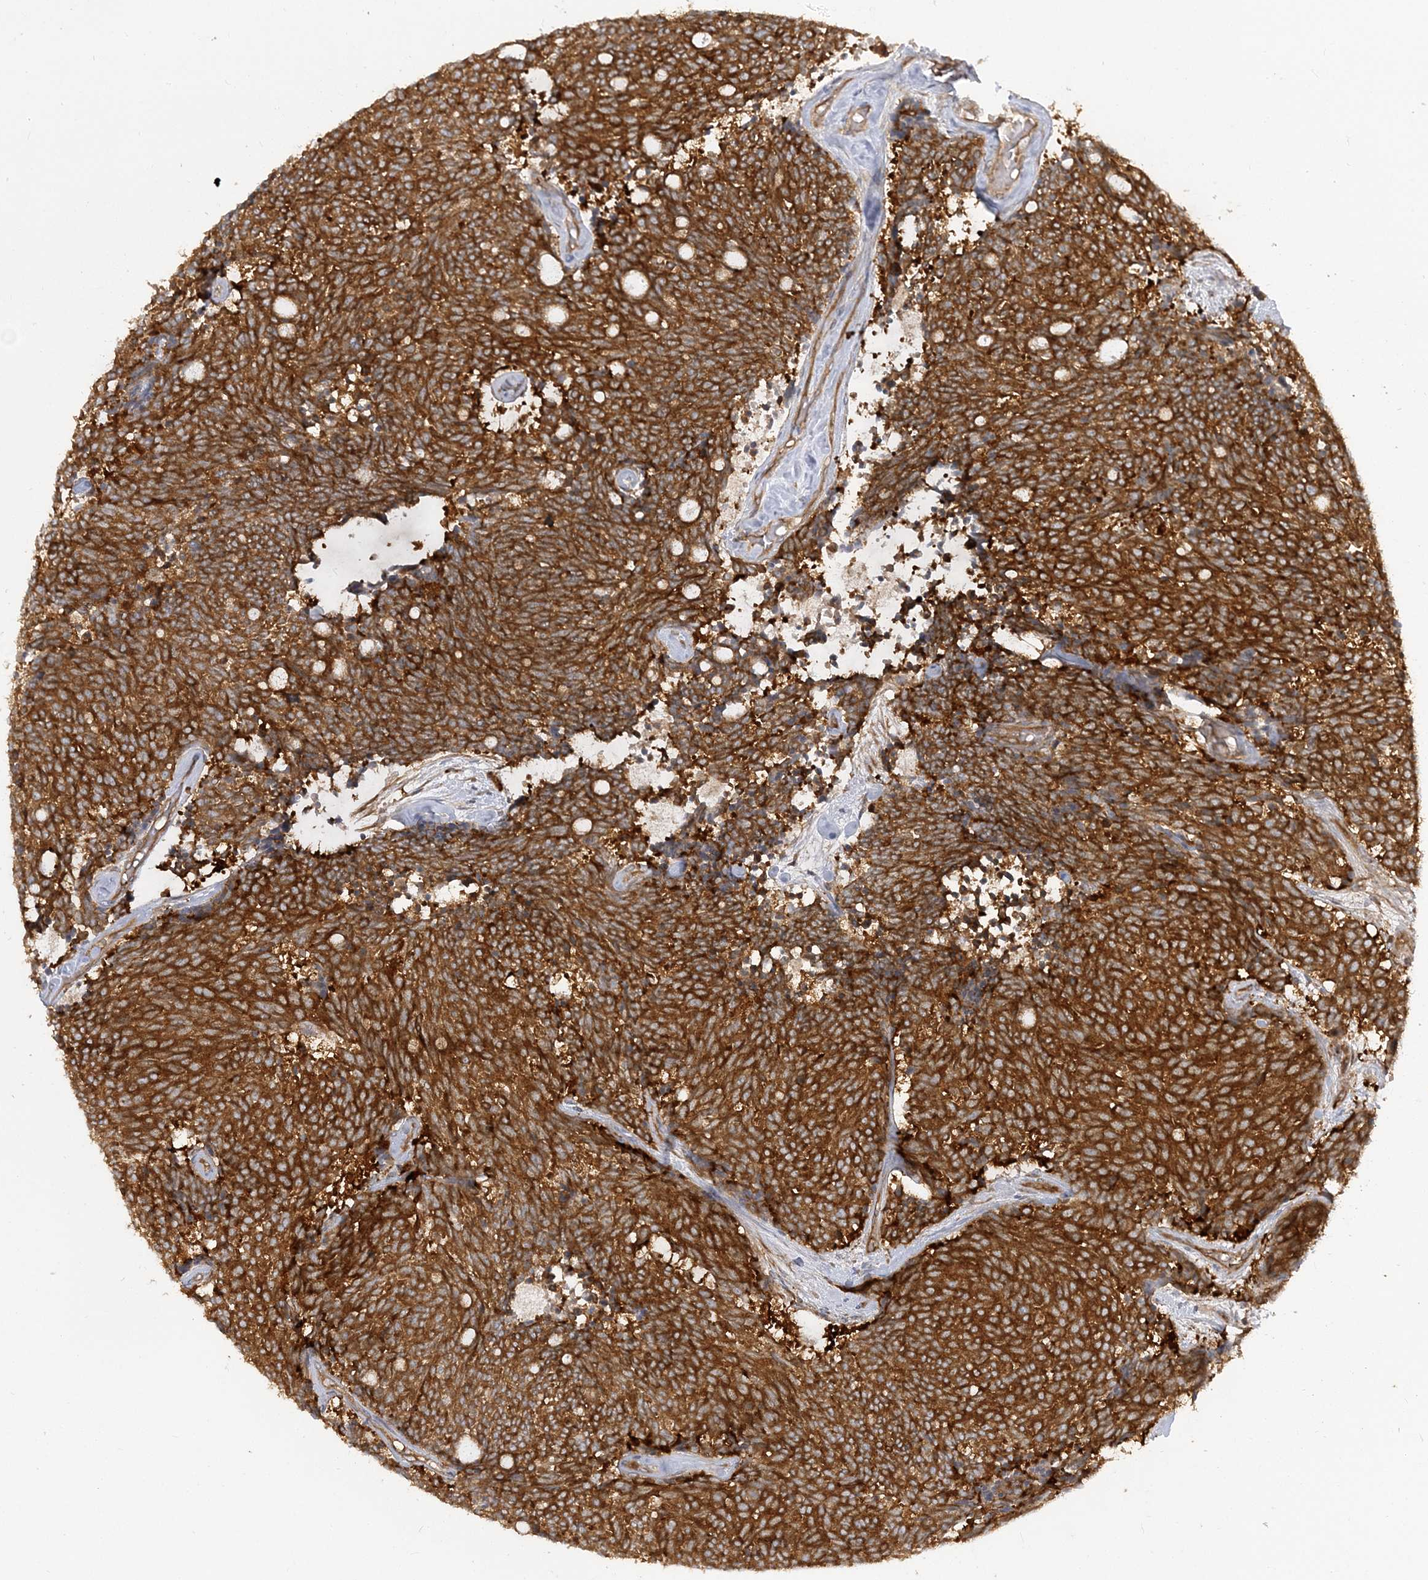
{"staining": {"intensity": "strong", "quantity": ">75%", "location": "cytoplasmic/membranous"}, "tissue": "carcinoid", "cell_type": "Tumor cells", "image_type": "cancer", "snomed": [{"axis": "morphology", "description": "Carcinoid, malignant, NOS"}, {"axis": "topography", "description": "Pancreas"}], "caption": "Carcinoid stained for a protein (brown) shows strong cytoplasmic/membranous positive staining in about >75% of tumor cells.", "gene": "STAM", "patient": {"sex": "female", "age": 54}}